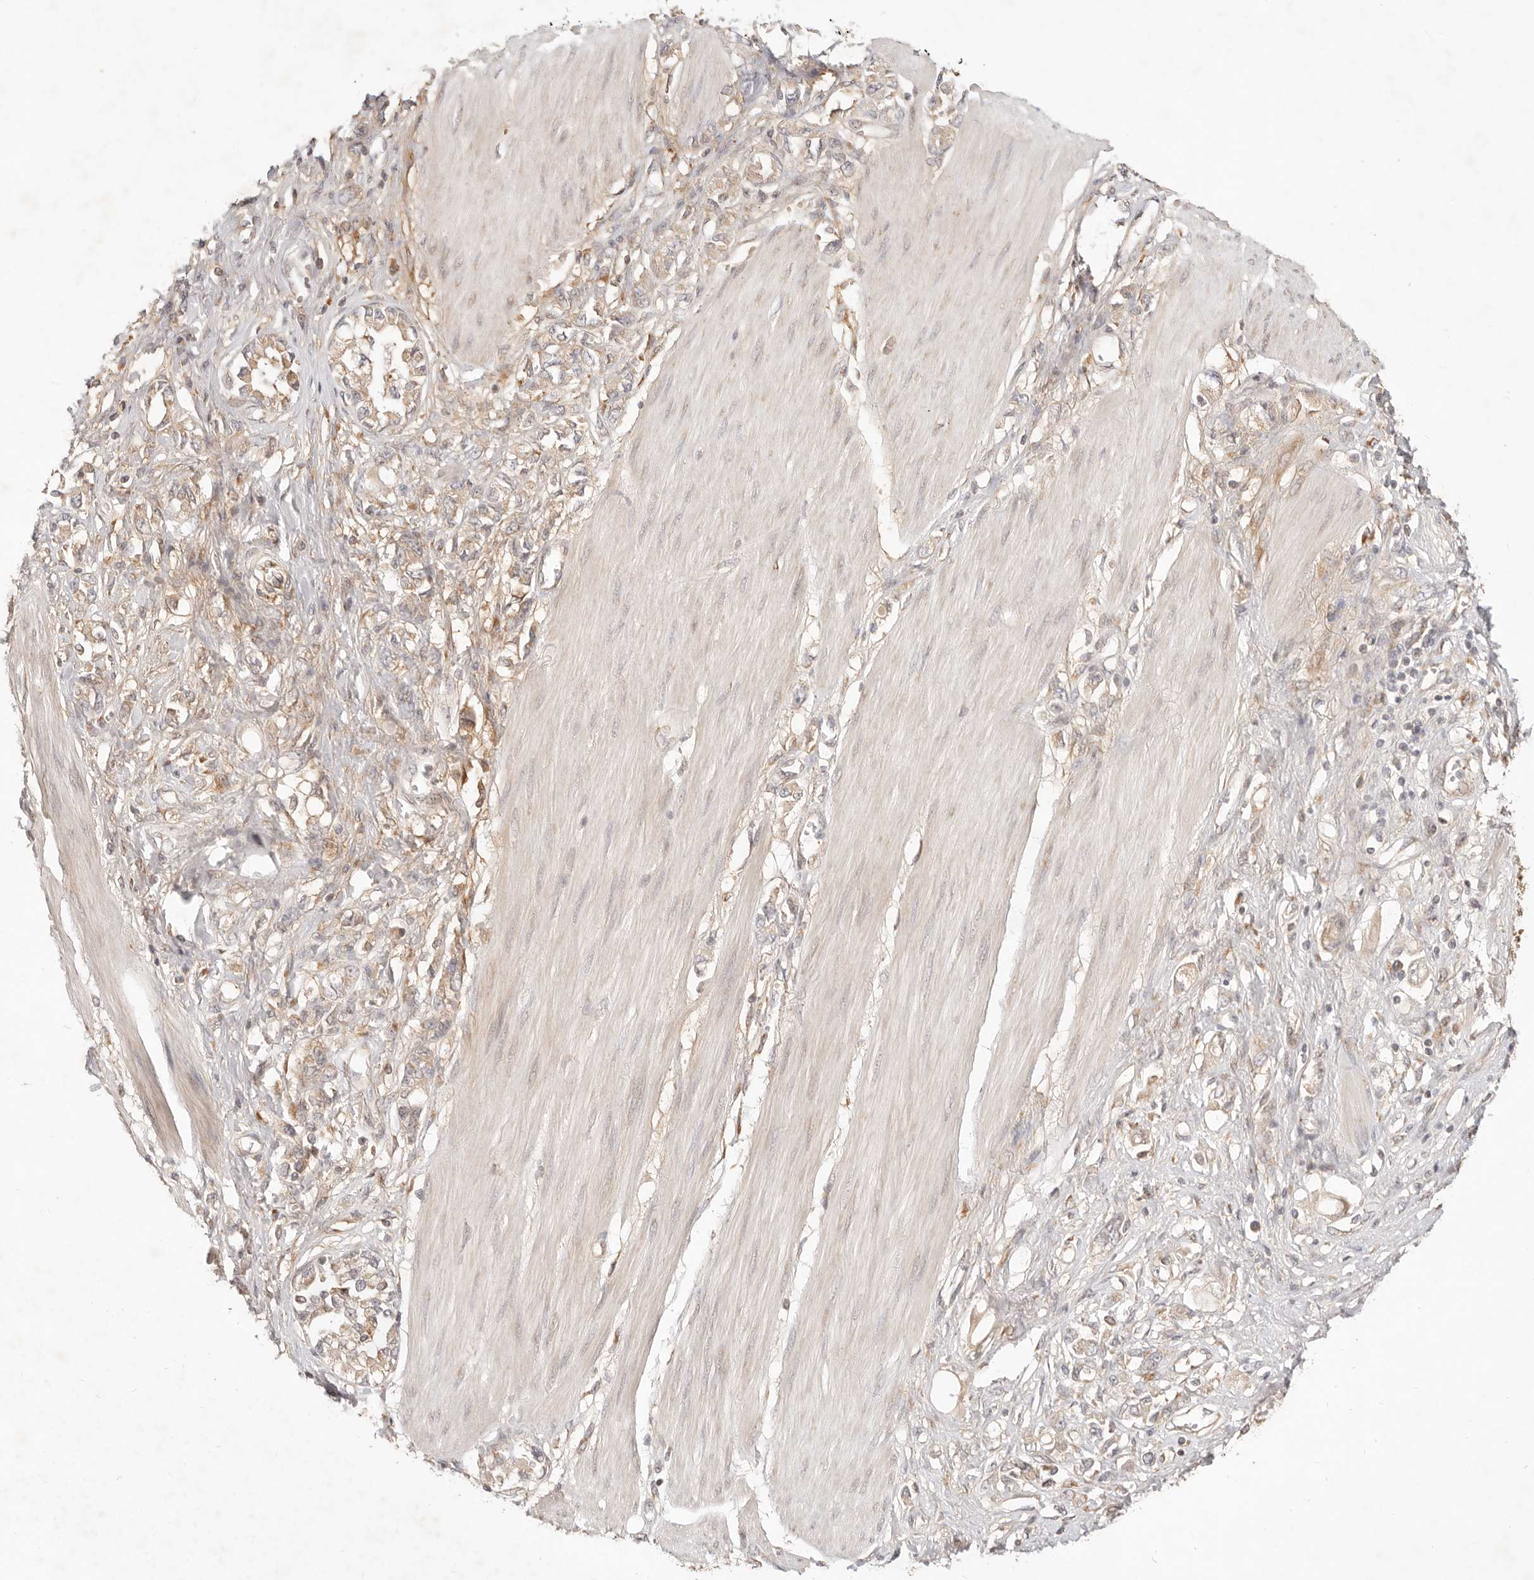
{"staining": {"intensity": "weak", "quantity": ">75%", "location": "cytoplasmic/membranous"}, "tissue": "stomach cancer", "cell_type": "Tumor cells", "image_type": "cancer", "snomed": [{"axis": "morphology", "description": "Adenocarcinoma, NOS"}, {"axis": "topography", "description": "Stomach"}], "caption": "Immunohistochemistry staining of stomach cancer (adenocarcinoma), which demonstrates low levels of weak cytoplasmic/membranous expression in approximately >75% of tumor cells indicating weak cytoplasmic/membranous protein positivity. The staining was performed using DAB (brown) for protein detection and nuclei were counterstained in hematoxylin (blue).", "gene": "UBXN10", "patient": {"sex": "female", "age": 76}}